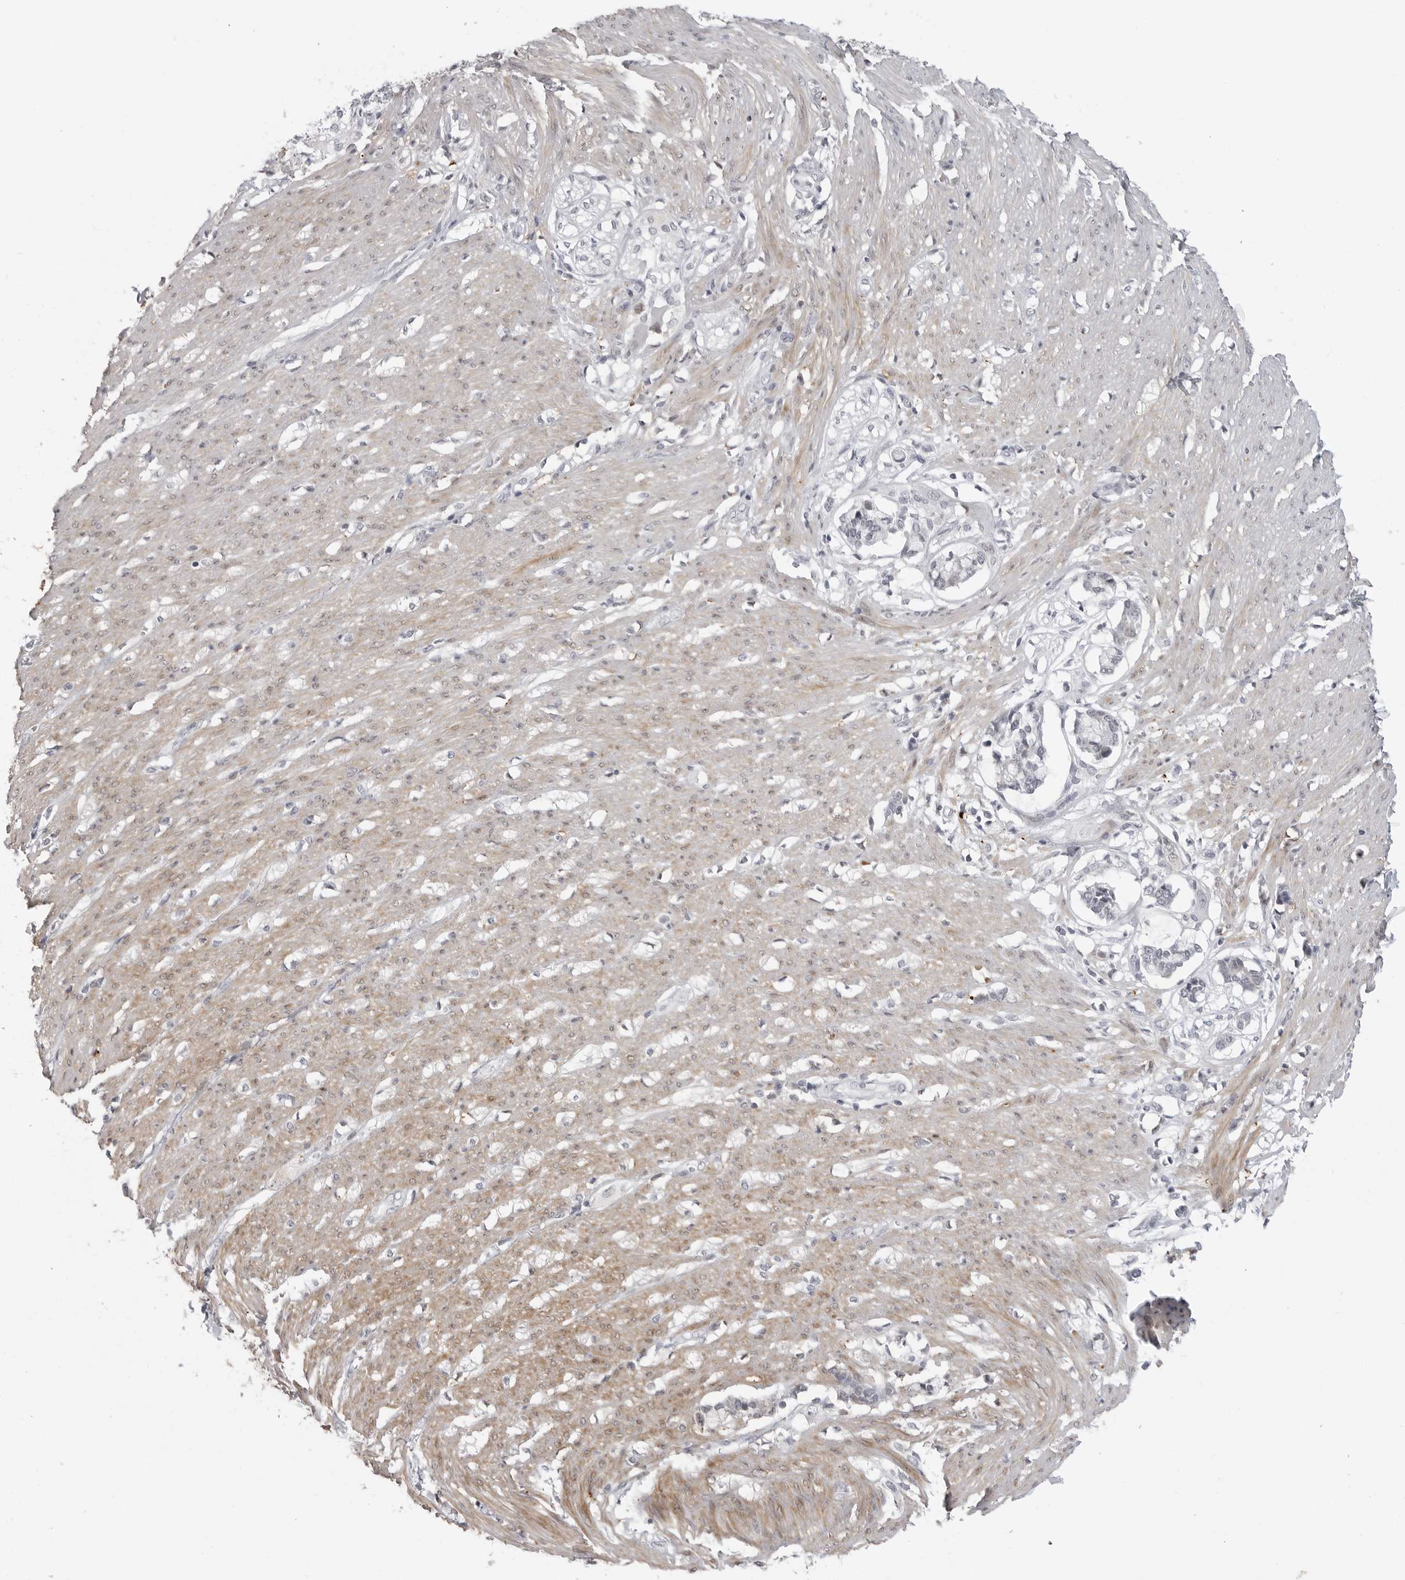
{"staining": {"intensity": "strong", "quantity": "<25%", "location": "cytoplasmic/membranous"}, "tissue": "smooth muscle", "cell_type": "Smooth muscle cells", "image_type": "normal", "snomed": [{"axis": "morphology", "description": "Normal tissue, NOS"}, {"axis": "morphology", "description": "Adenocarcinoma, NOS"}, {"axis": "topography", "description": "Colon"}, {"axis": "topography", "description": "Peripheral nerve tissue"}], "caption": "Strong cytoplasmic/membranous staining is appreciated in approximately <25% of smooth muscle cells in unremarkable smooth muscle. The staining was performed using DAB (3,3'-diaminobenzidine) to visualize the protein expression in brown, while the nuclei were stained in blue with hematoxylin (Magnification: 20x).", "gene": "TCTN3", "patient": {"sex": "male", "age": 14}}